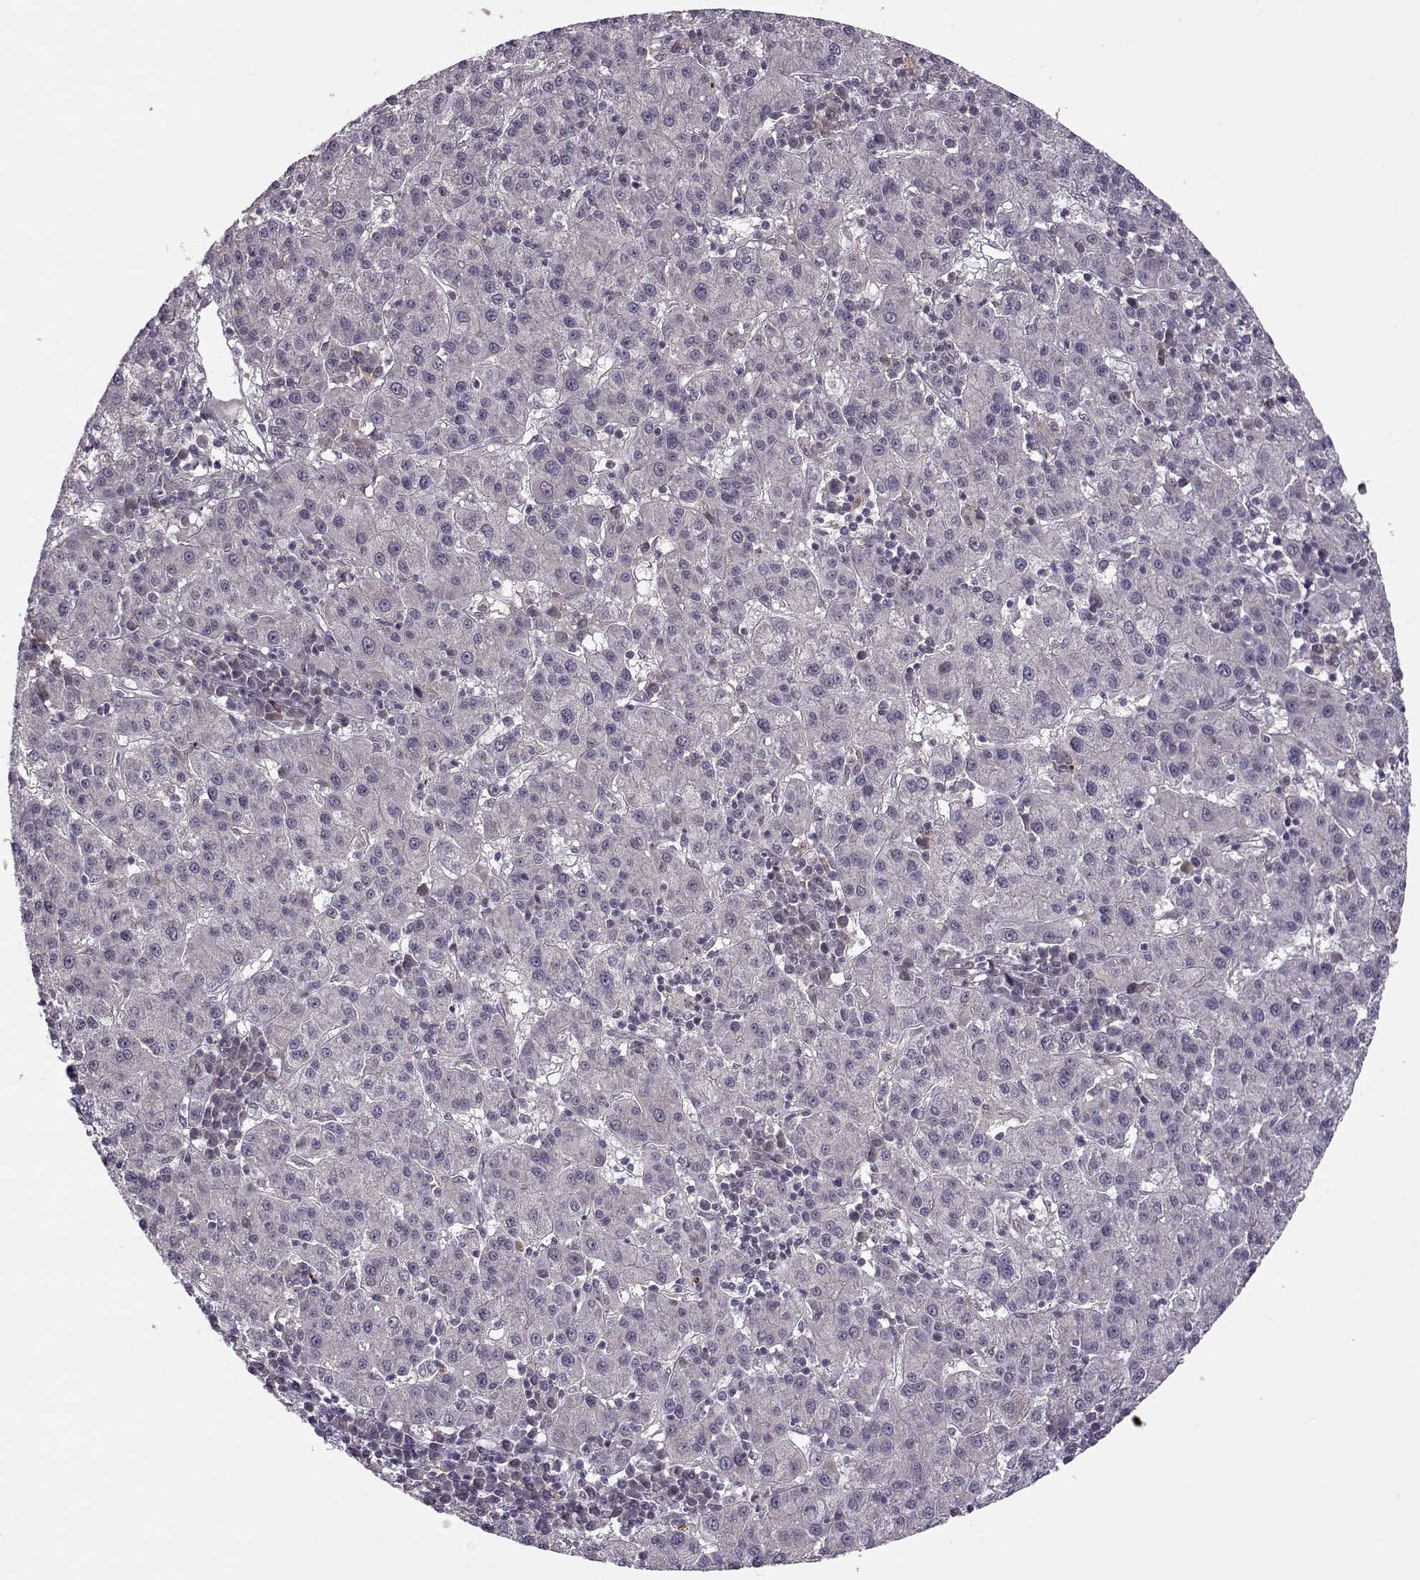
{"staining": {"intensity": "negative", "quantity": "none", "location": "none"}, "tissue": "liver cancer", "cell_type": "Tumor cells", "image_type": "cancer", "snomed": [{"axis": "morphology", "description": "Carcinoma, Hepatocellular, NOS"}, {"axis": "topography", "description": "Liver"}], "caption": "The image displays no significant staining in tumor cells of liver hepatocellular carcinoma.", "gene": "DENND4B", "patient": {"sex": "female", "age": 60}}